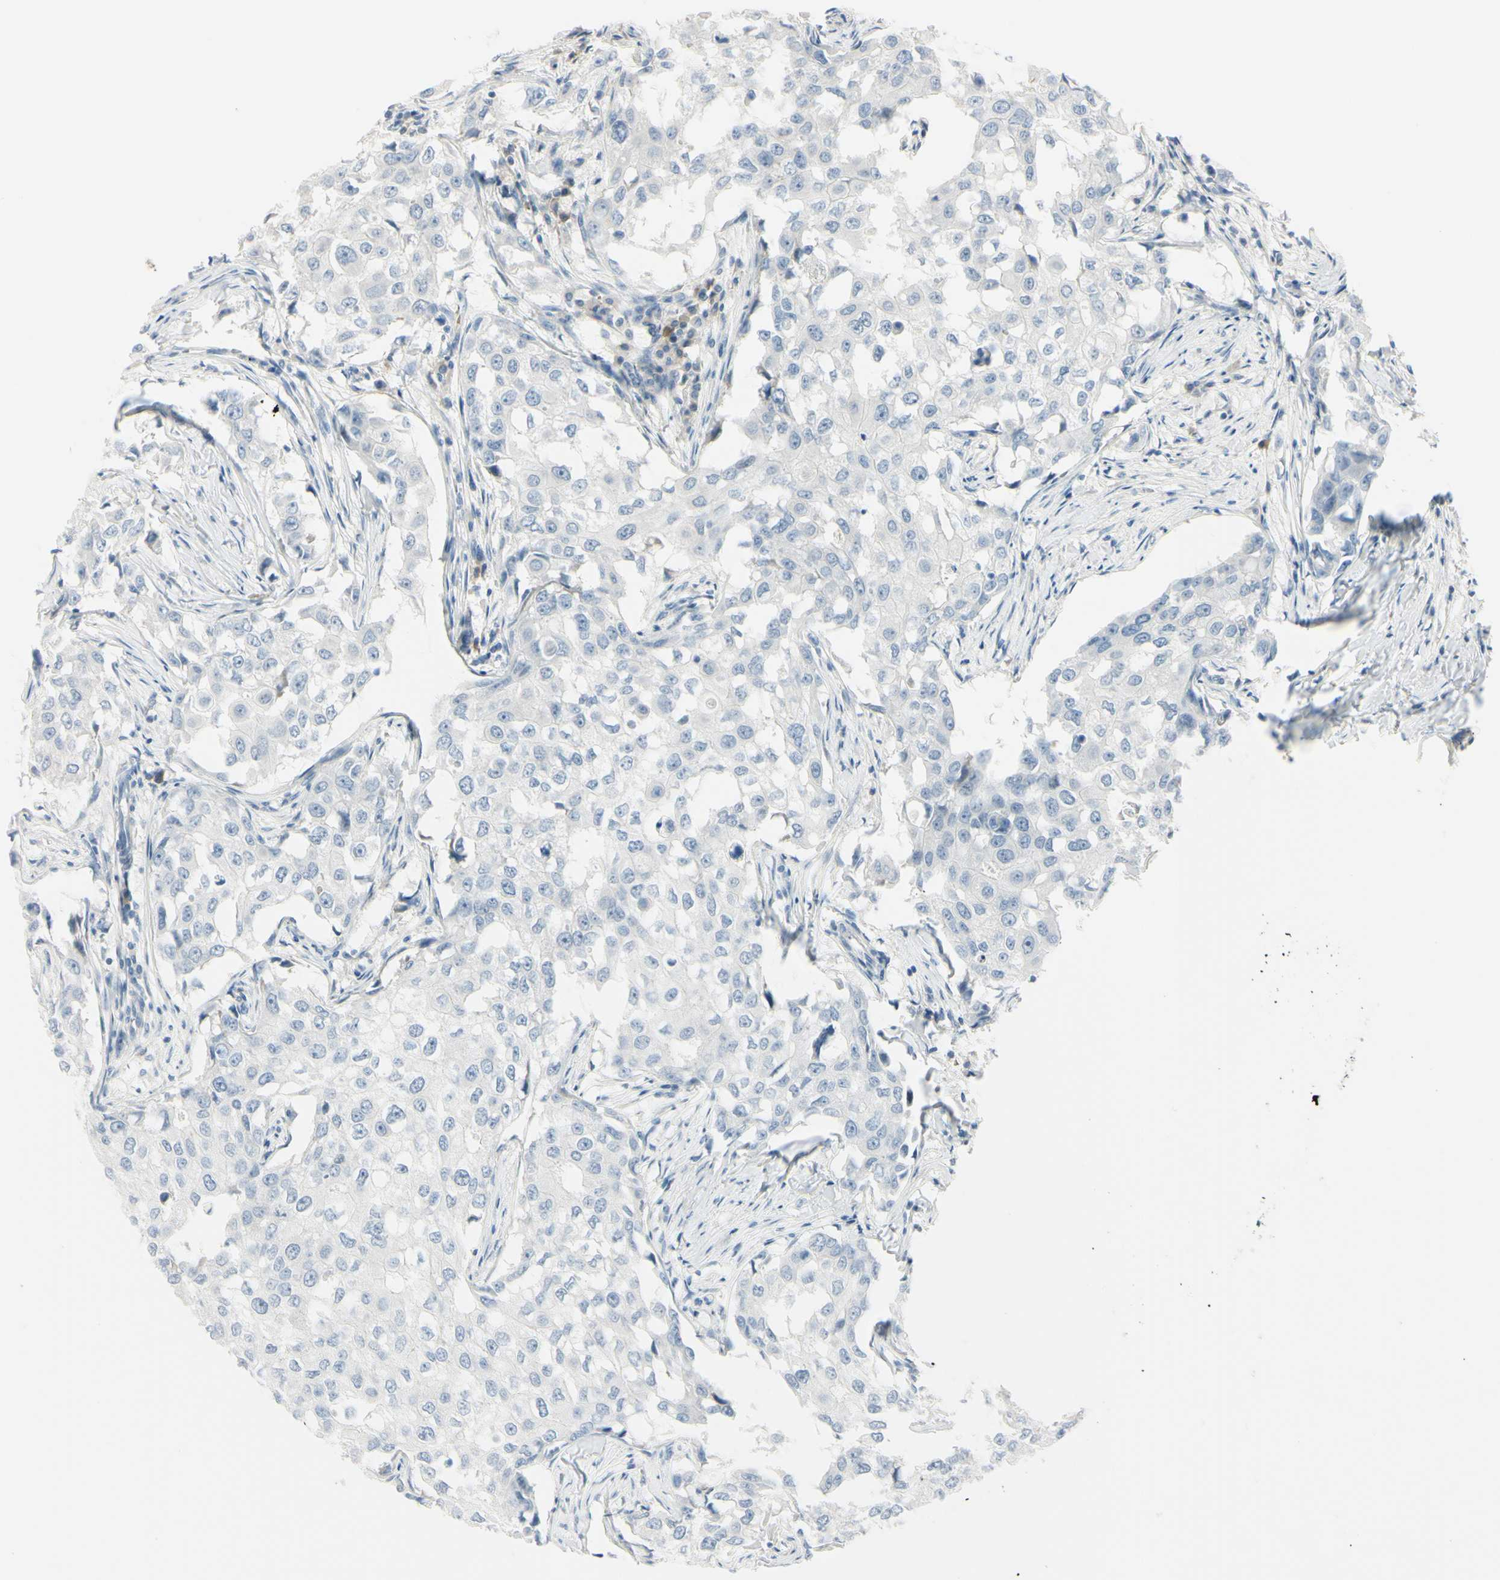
{"staining": {"intensity": "negative", "quantity": "none", "location": "none"}, "tissue": "breast cancer", "cell_type": "Tumor cells", "image_type": "cancer", "snomed": [{"axis": "morphology", "description": "Duct carcinoma"}, {"axis": "topography", "description": "Breast"}], "caption": "Immunohistochemistry (IHC) of infiltrating ductal carcinoma (breast) exhibits no expression in tumor cells.", "gene": "ASB9", "patient": {"sex": "female", "age": 27}}